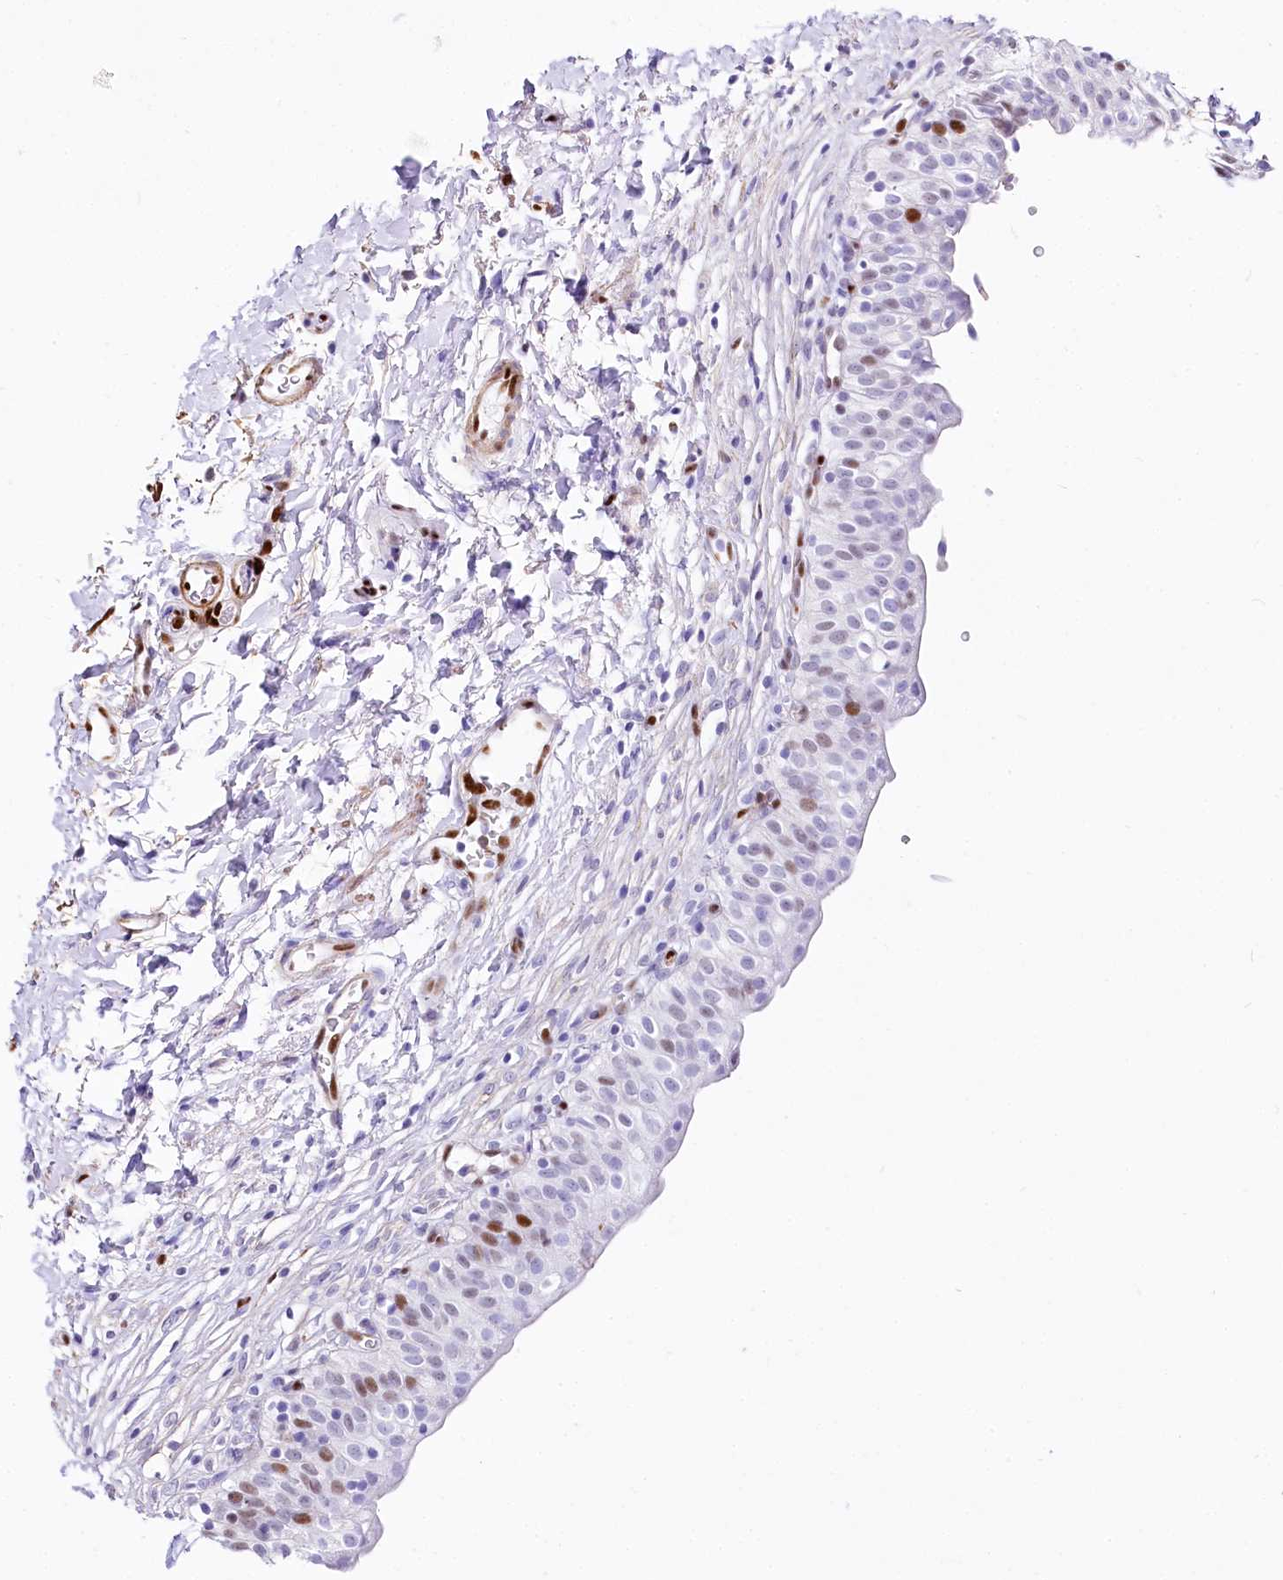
{"staining": {"intensity": "moderate", "quantity": "<25%", "location": "nuclear"}, "tissue": "urinary bladder", "cell_type": "Urothelial cells", "image_type": "normal", "snomed": [{"axis": "morphology", "description": "Normal tissue, NOS"}, {"axis": "topography", "description": "Urinary bladder"}], "caption": "Protein expression analysis of benign urinary bladder displays moderate nuclear positivity in about <25% of urothelial cells.", "gene": "PTMS", "patient": {"sex": "male", "age": 55}}